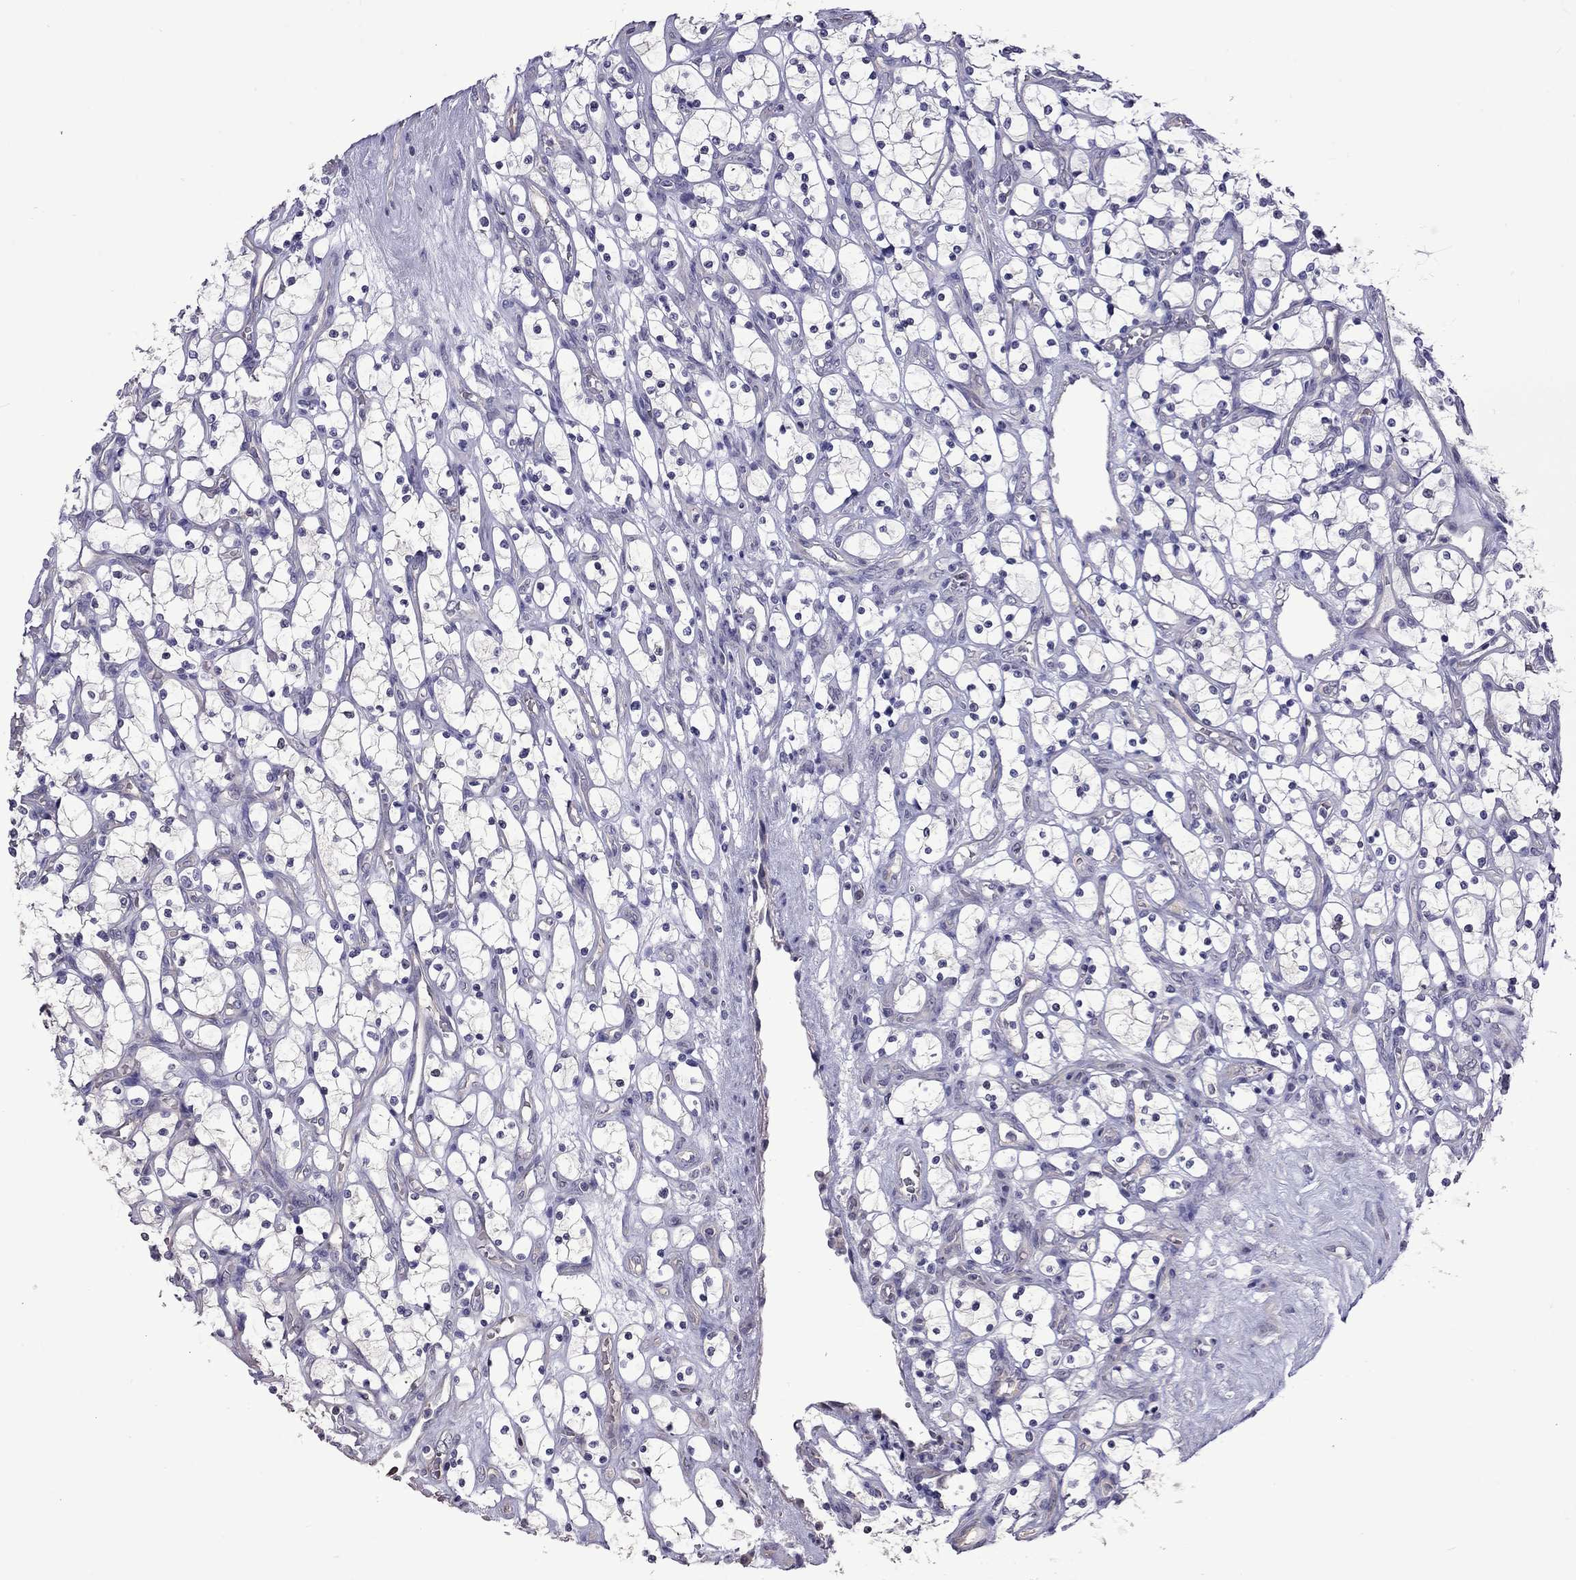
{"staining": {"intensity": "negative", "quantity": "none", "location": "none"}, "tissue": "renal cancer", "cell_type": "Tumor cells", "image_type": "cancer", "snomed": [{"axis": "morphology", "description": "Adenocarcinoma, NOS"}, {"axis": "topography", "description": "Kidney"}], "caption": "Renal adenocarcinoma was stained to show a protein in brown. There is no significant expression in tumor cells.", "gene": "FEZ1", "patient": {"sex": "female", "age": 69}}